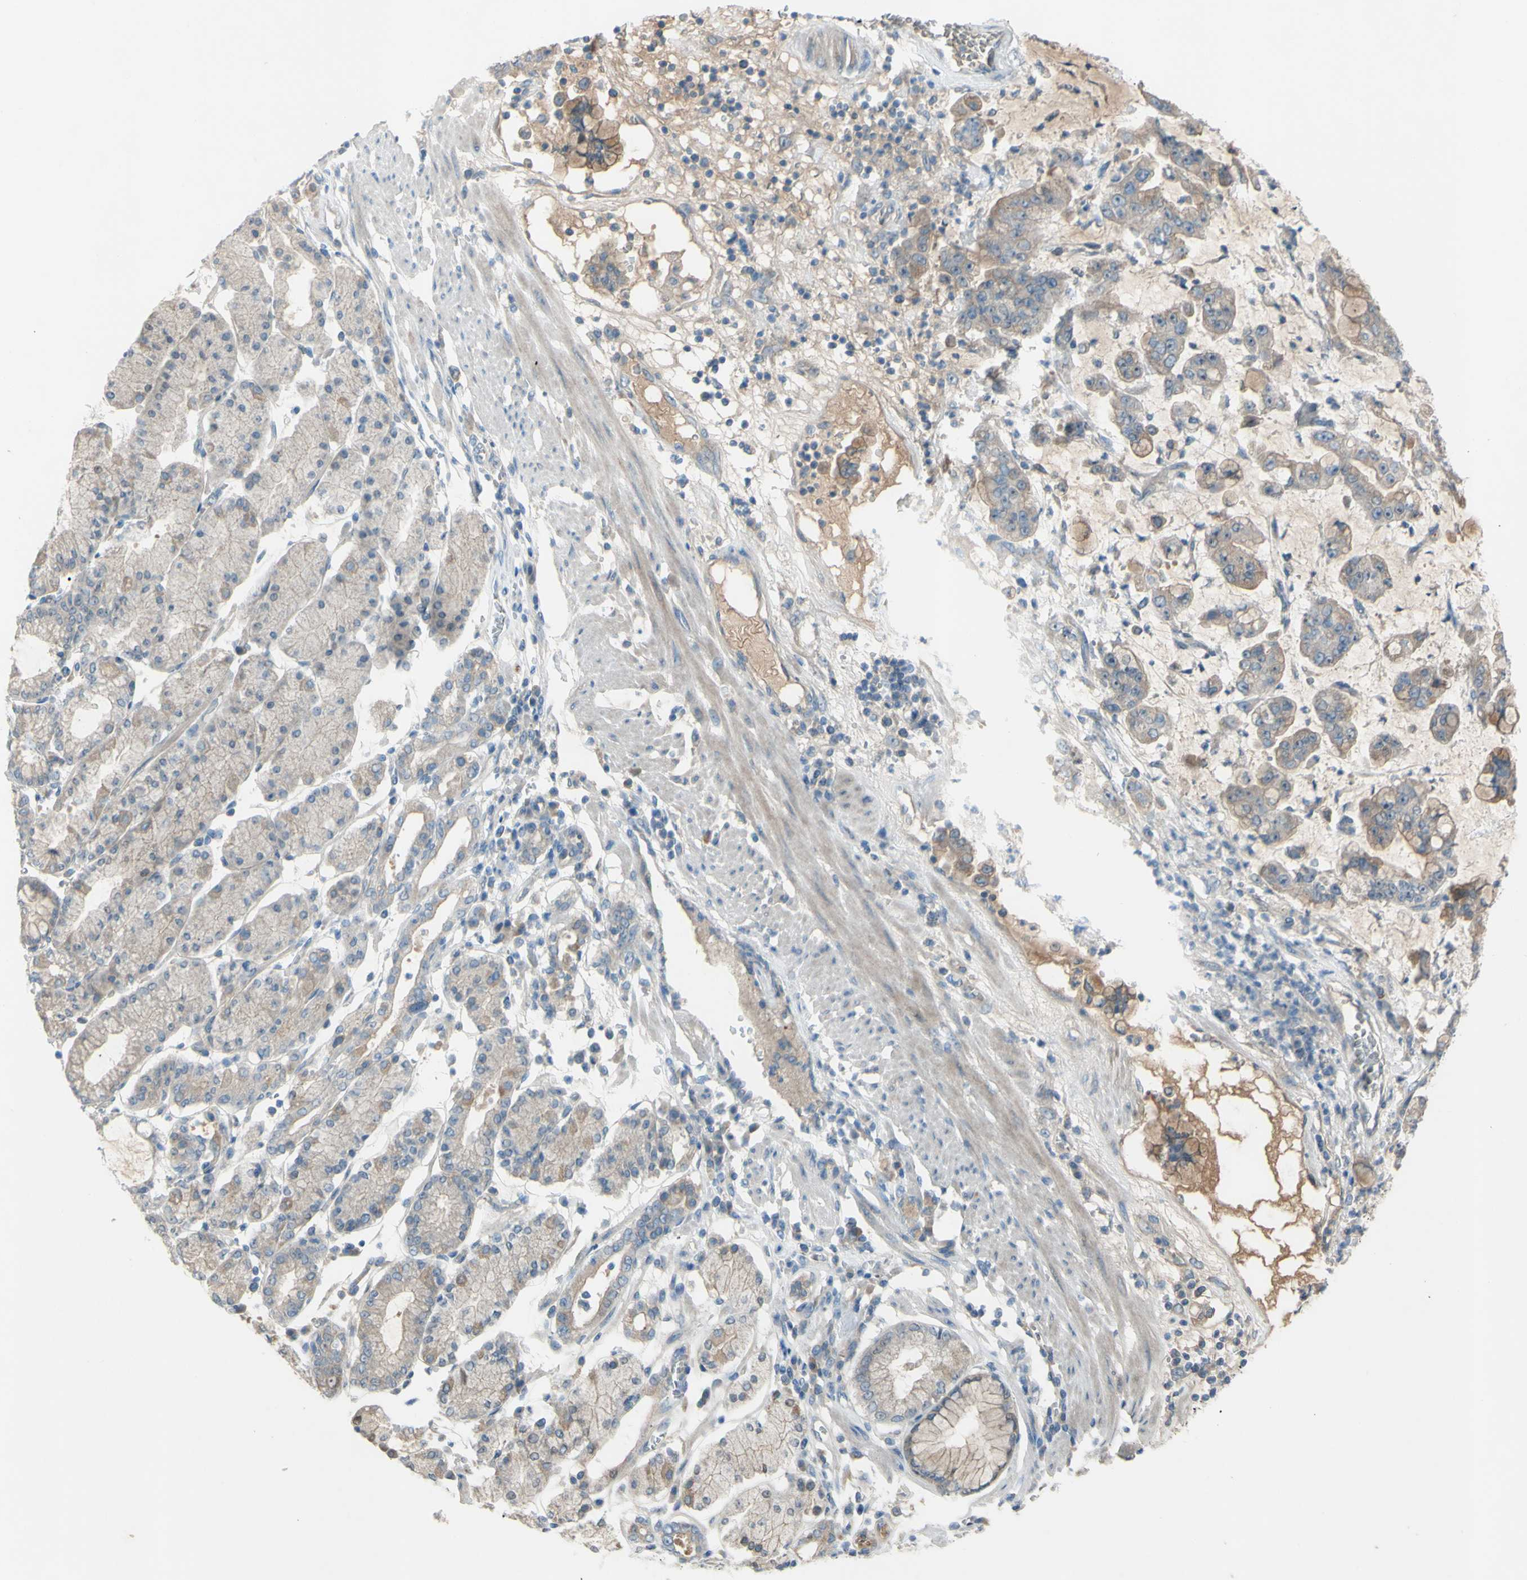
{"staining": {"intensity": "weak", "quantity": "25%-75%", "location": "cytoplasmic/membranous"}, "tissue": "stomach cancer", "cell_type": "Tumor cells", "image_type": "cancer", "snomed": [{"axis": "morphology", "description": "Normal tissue, NOS"}, {"axis": "morphology", "description": "Adenocarcinoma, NOS"}, {"axis": "topography", "description": "Stomach, upper"}, {"axis": "topography", "description": "Stomach"}], "caption": "Stomach cancer was stained to show a protein in brown. There is low levels of weak cytoplasmic/membranous positivity in approximately 25%-75% of tumor cells.", "gene": "ATRN", "patient": {"sex": "male", "age": 76}}